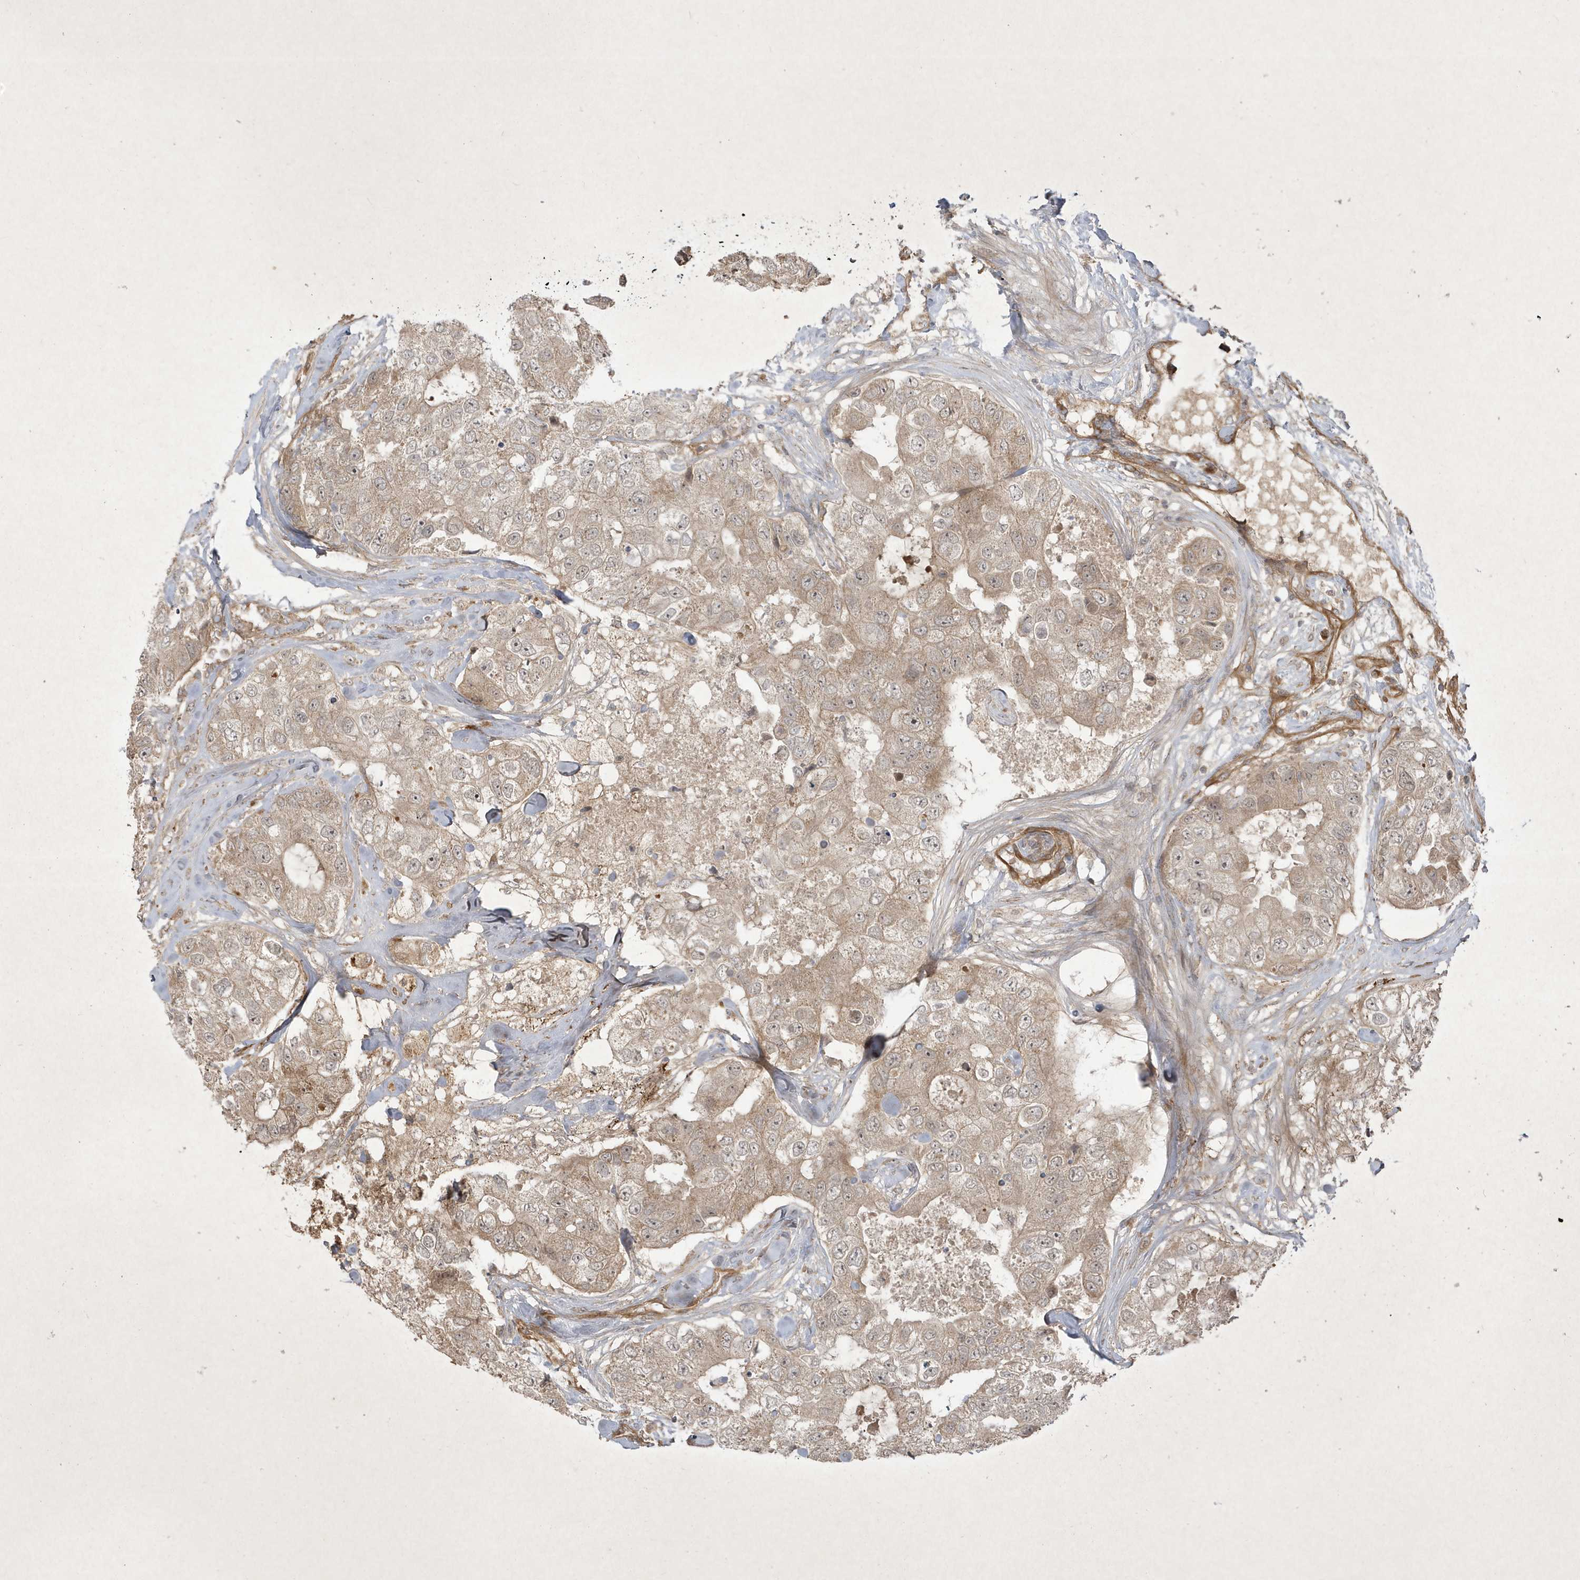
{"staining": {"intensity": "weak", "quantity": ">75%", "location": "cytoplasmic/membranous"}, "tissue": "breast cancer", "cell_type": "Tumor cells", "image_type": "cancer", "snomed": [{"axis": "morphology", "description": "Duct carcinoma"}, {"axis": "topography", "description": "Breast"}], "caption": "Breast cancer (intraductal carcinoma) stained for a protein (brown) displays weak cytoplasmic/membranous positive positivity in about >75% of tumor cells.", "gene": "FAM83C", "patient": {"sex": "female", "age": 62}}